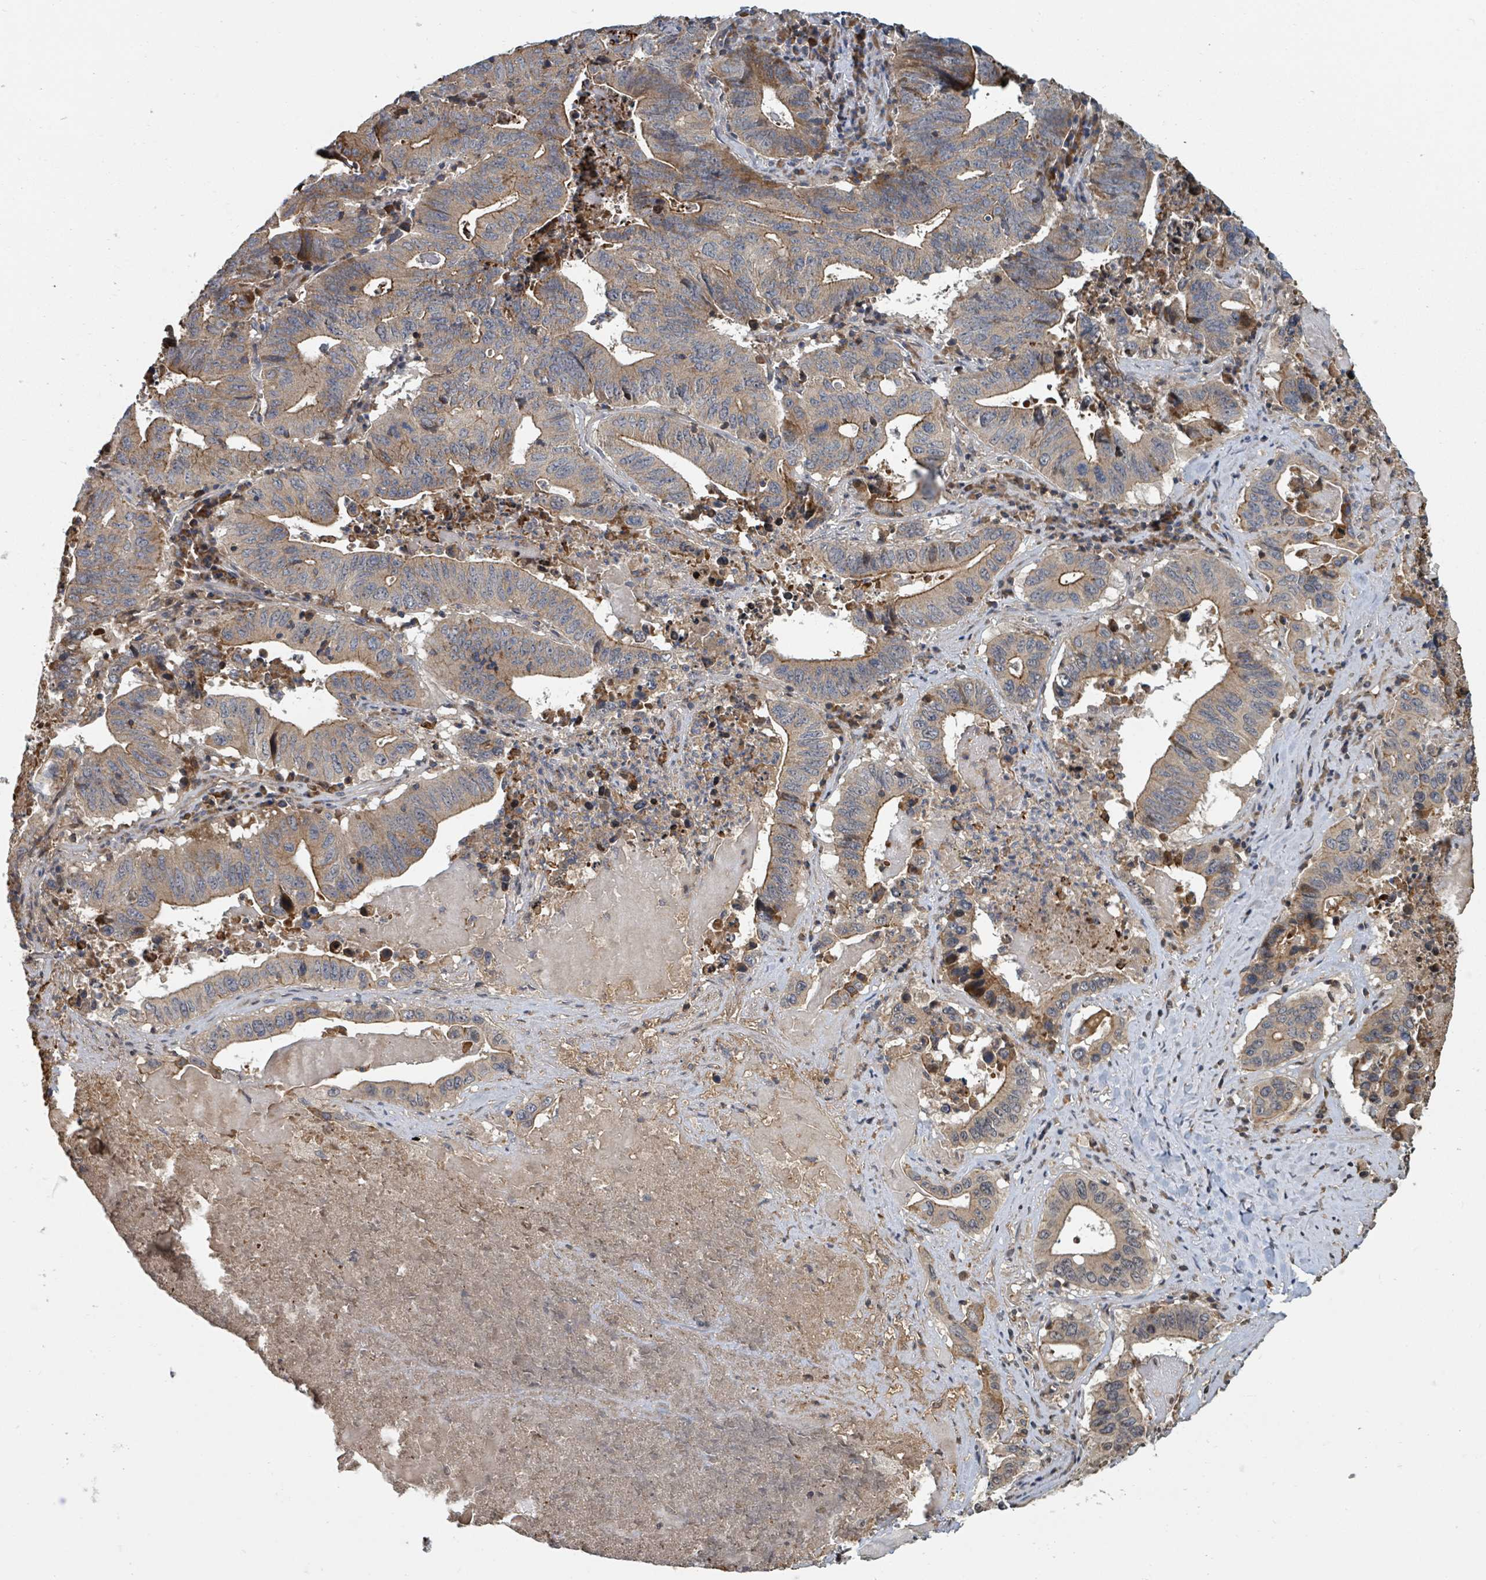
{"staining": {"intensity": "moderate", "quantity": ">75%", "location": "cytoplasmic/membranous"}, "tissue": "lung cancer", "cell_type": "Tumor cells", "image_type": "cancer", "snomed": [{"axis": "morphology", "description": "Adenocarcinoma, NOS"}, {"axis": "topography", "description": "Lung"}], "caption": "Protein staining shows moderate cytoplasmic/membranous positivity in approximately >75% of tumor cells in lung cancer.", "gene": "DPM1", "patient": {"sex": "female", "age": 60}}